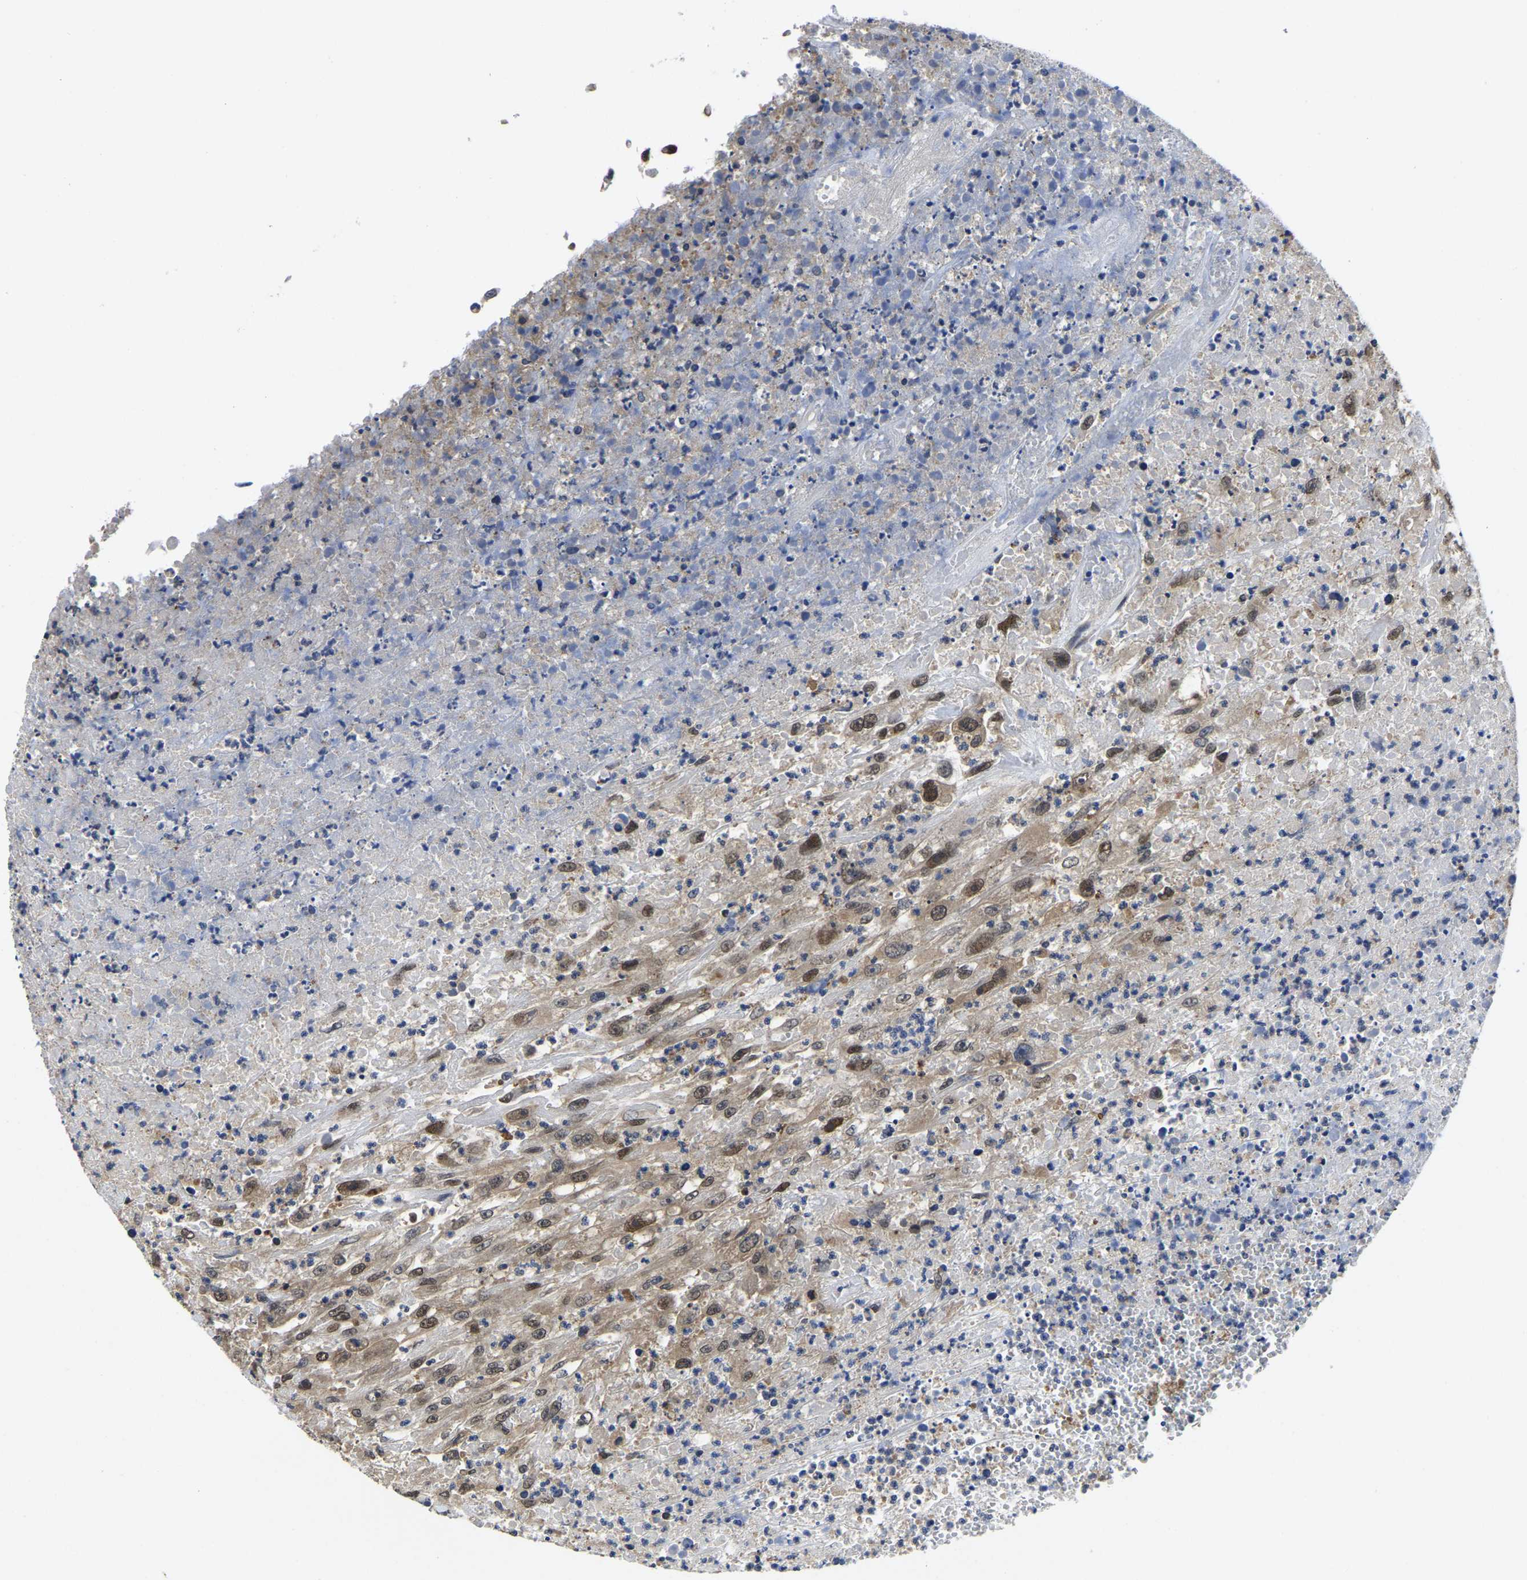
{"staining": {"intensity": "moderate", "quantity": ">75%", "location": "cytoplasmic/membranous,nuclear"}, "tissue": "urothelial cancer", "cell_type": "Tumor cells", "image_type": "cancer", "snomed": [{"axis": "morphology", "description": "Urothelial carcinoma, High grade"}, {"axis": "topography", "description": "Urinary bladder"}], "caption": "About >75% of tumor cells in high-grade urothelial carcinoma exhibit moderate cytoplasmic/membranous and nuclear protein expression as visualized by brown immunohistochemical staining.", "gene": "MCOLN2", "patient": {"sex": "male", "age": 46}}